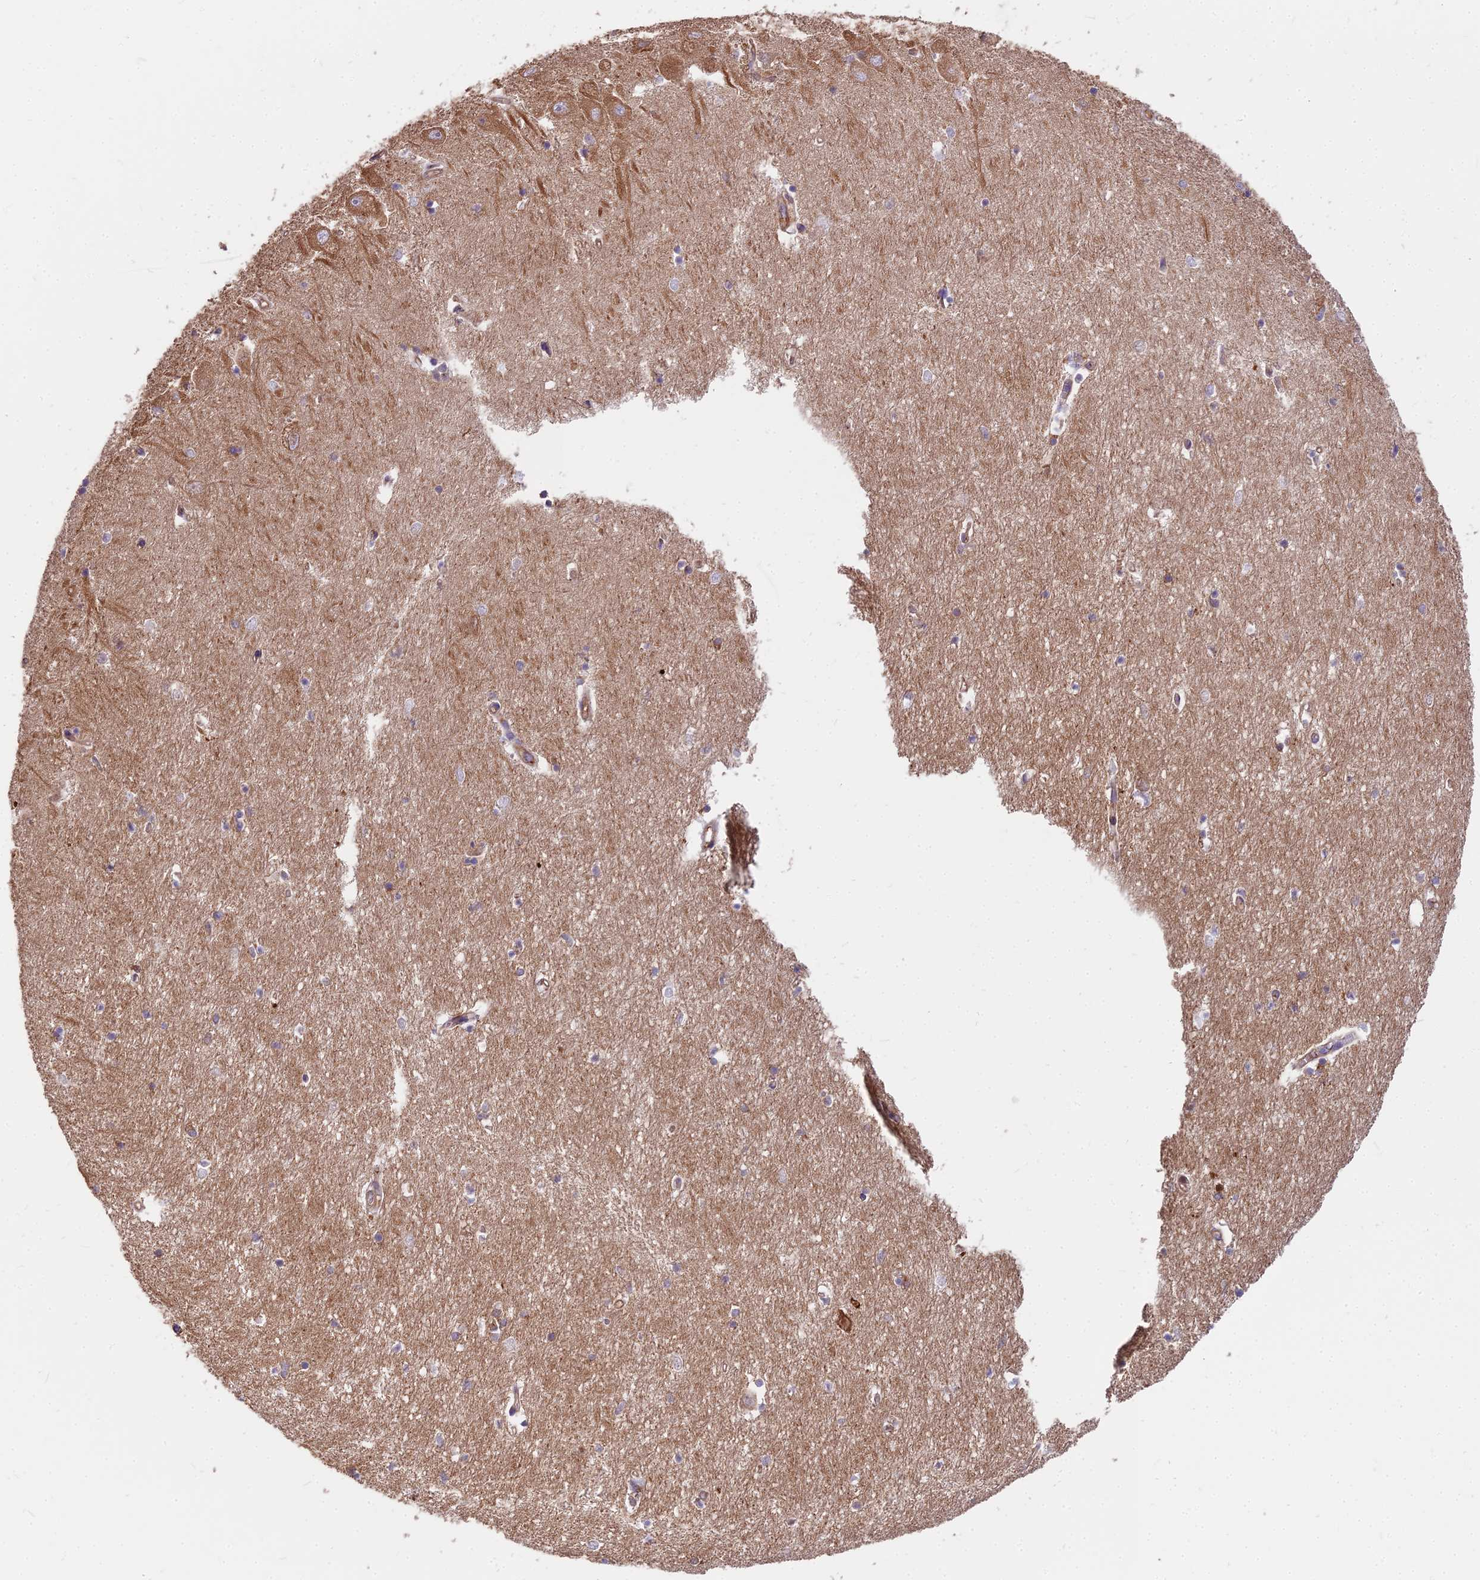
{"staining": {"intensity": "weak", "quantity": "<25%", "location": "cytoplasmic/membranous"}, "tissue": "hippocampus", "cell_type": "Glial cells", "image_type": "normal", "snomed": [{"axis": "morphology", "description": "Normal tissue, NOS"}, {"axis": "topography", "description": "Hippocampus"}], "caption": "The image demonstrates no significant staining in glial cells of hippocampus.", "gene": "DCTN3", "patient": {"sex": "female", "age": 64}}